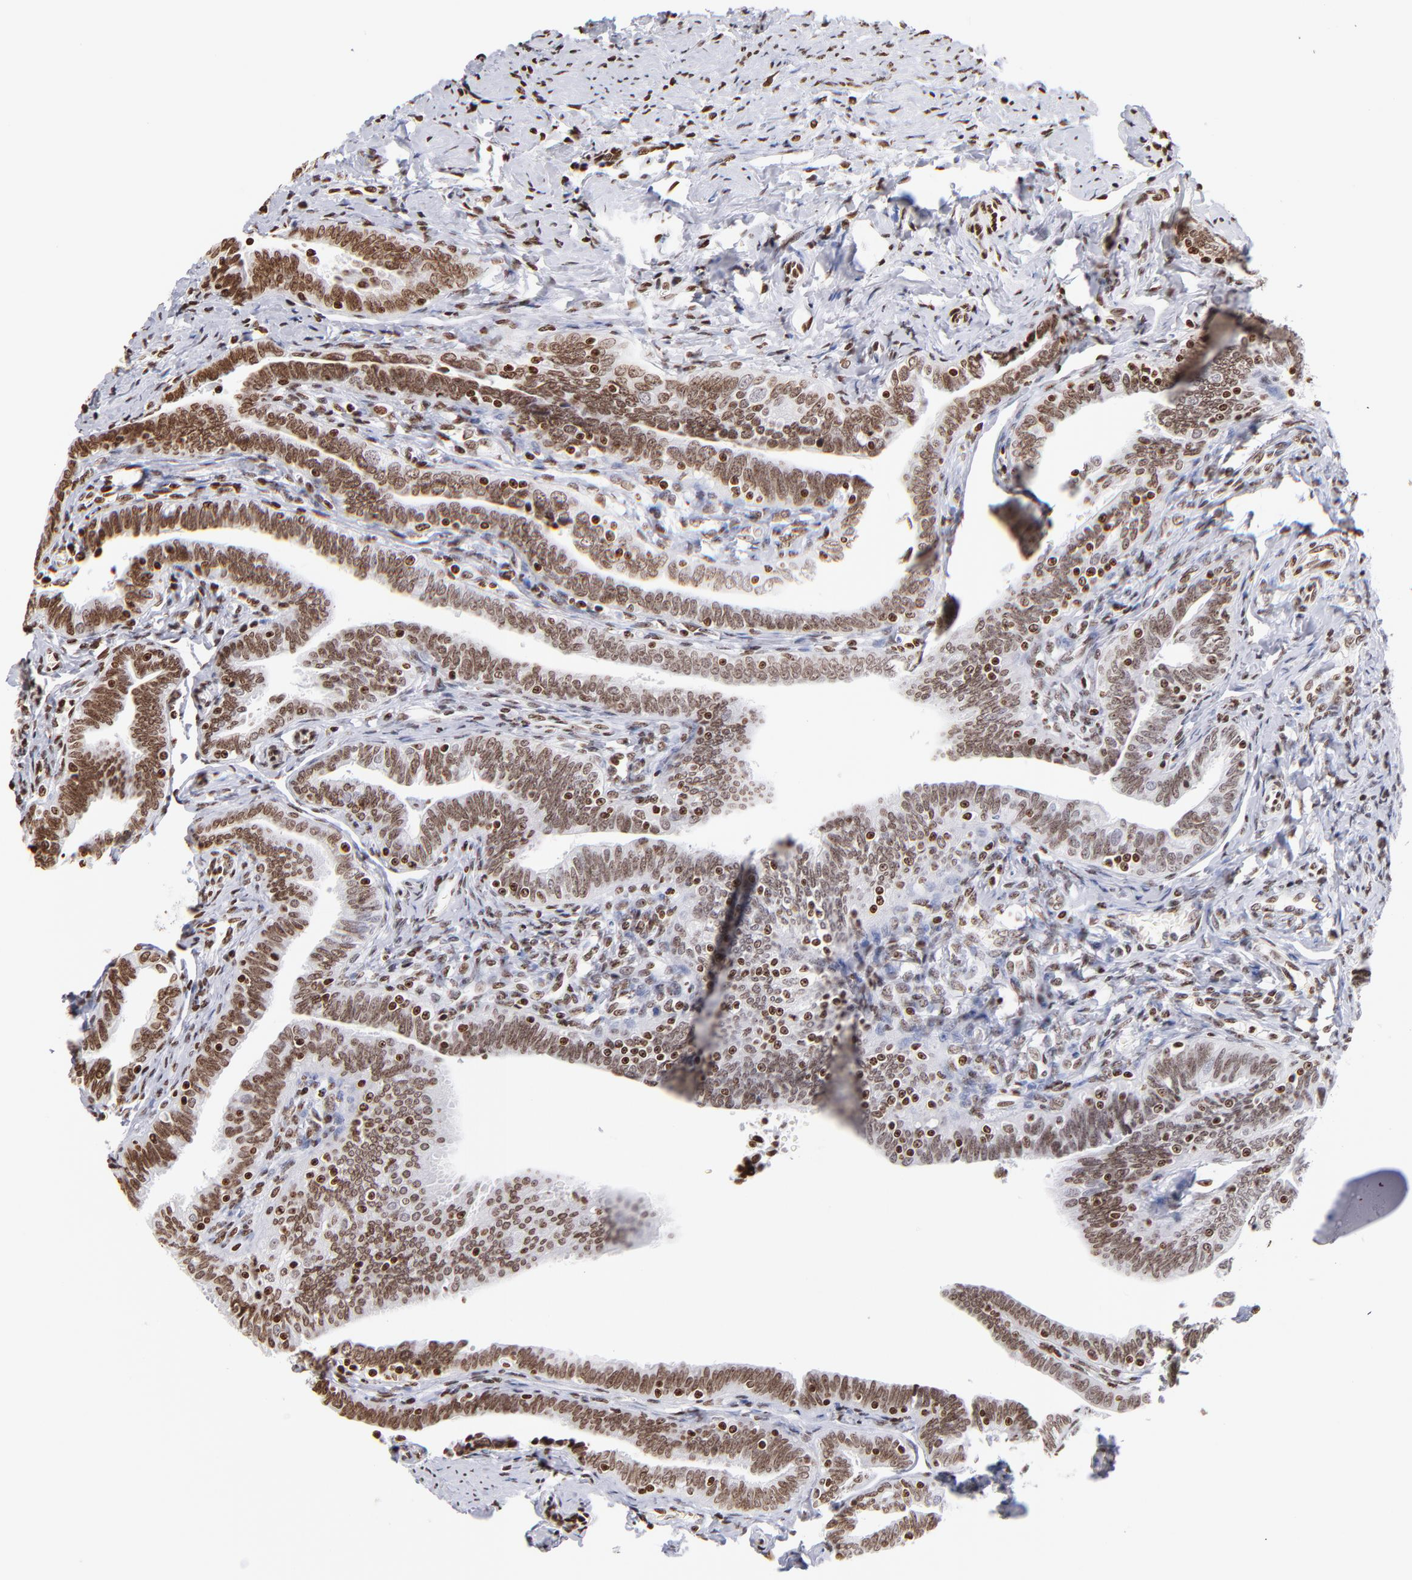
{"staining": {"intensity": "moderate", "quantity": ">75%", "location": "nuclear"}, "tissue": "fallopian tube", "cell_type": "Glandular cells", "image_type": "normal", "snomed": [{"axis": "morphology", "description": "Normal tissue, NOS"}, {"axis": "topography", "description": "Fallopian tube"}, {"axis": "topography", "description": "Ovary"}], "caption": "Protein staining of normal fallopian tube reveals moderate nuclear expression in about >75% of glandular cells. Nuclei are stained in blue.", "gene": "RTL4", "patient": {"sex": "female", "age": 69}}